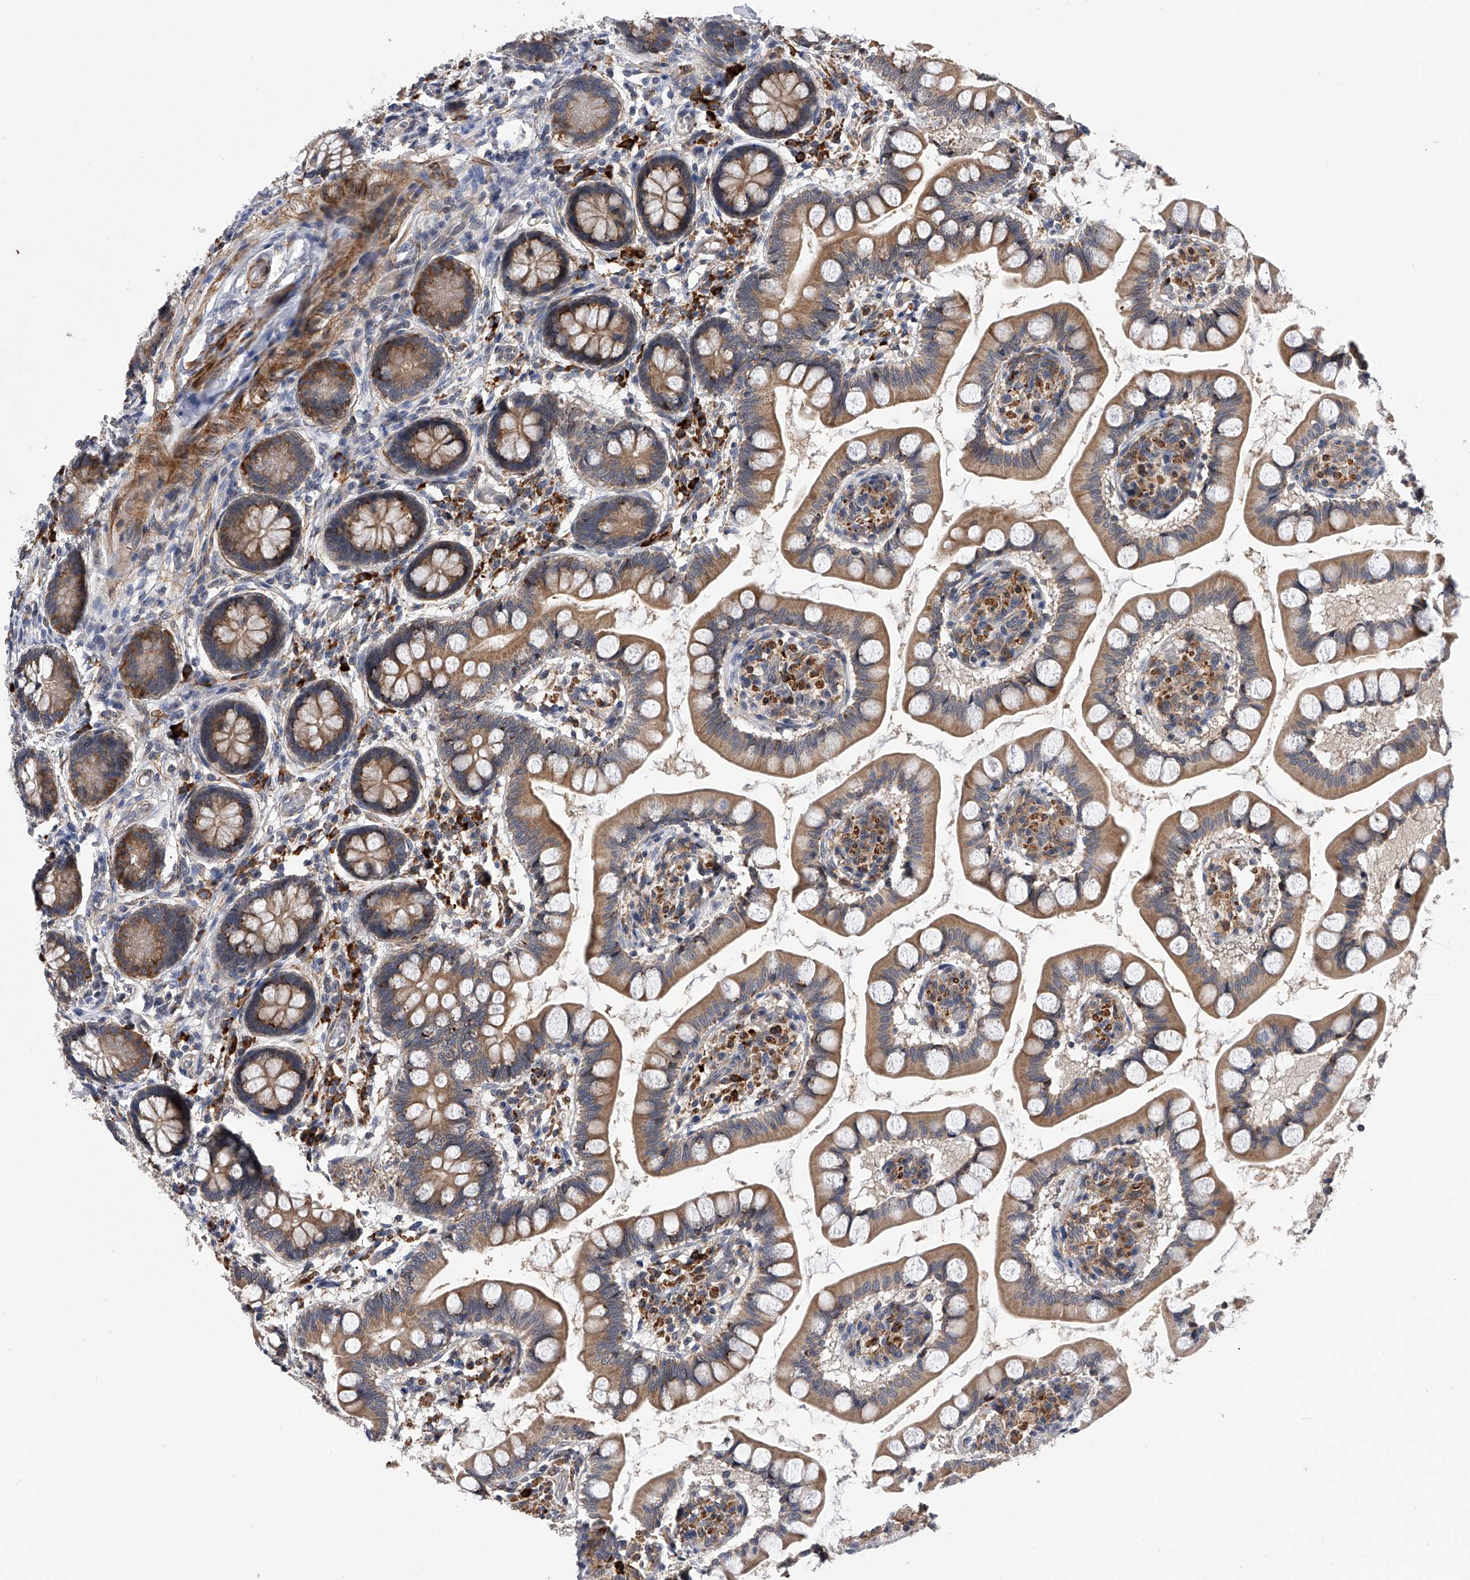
{"staining": {"intensity": "moderate", "quantity": ">75%", "location": "cytoplasmic/membranous"}, "tissue": "small intestine", "cell_type": "Glandular cells", "image_type": "normal", "snomed": [{"axis": "morphology", "description": "Normal tissue, NOS"}, {"axis": "topography", "description": "Small intestine"}], "caption": "A high-resolution histopathology image shows IHC staining of unremarkable small intestine, which displays moderate cytoplasmic/membranous staining in approximately >75% of glandular cells.", "gene": "SPOCK1", "patient": {"sex": "male", "age": 52}}